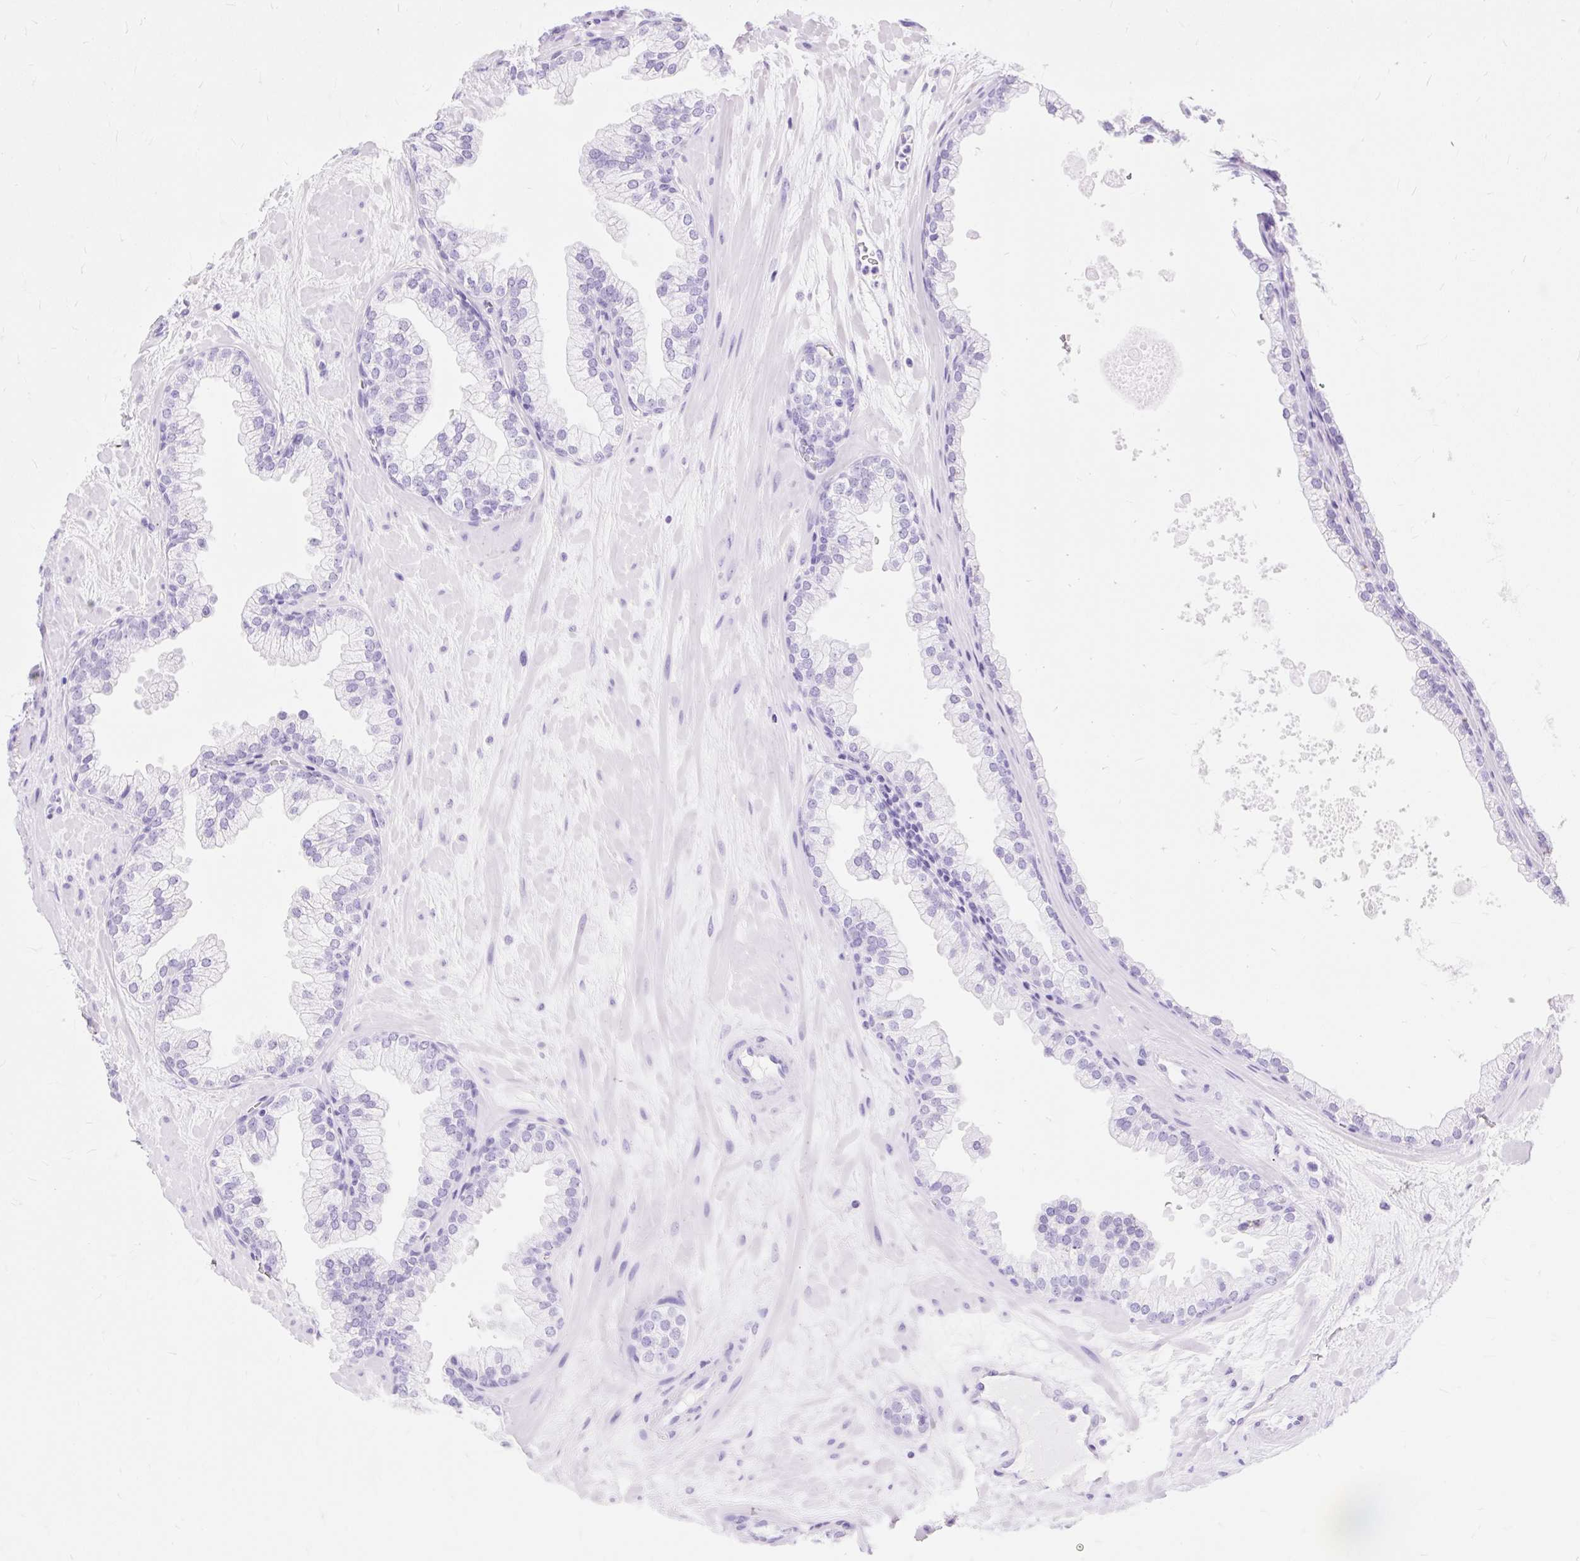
{"staining": {"intensity": "negative", "quantity": "none", "location": "none"}, "tissue": "prostate", "cell_type": "Glandular cells", "image_type": "normal", "snomed": [{"axis": "morphology", "description": "Normal tissue, NOS"}, {"axis": "topography", "description": "Prostate"}, {"axis": "topography", "description": "Peripheral nerve tissue"}], "caption": "Unremarkable prostate was stained to show a protein in brown. There is no significant positivity in glandular cells. The staining was performed using DAB (3,3'-diaminobenzidine) to visualize the protein expression in brown, while the nuclei were stained in blue with hematoxylin (Magnification: 20x).", "gene": "MBP", "patient": {"sex": "male", "age": 61}}